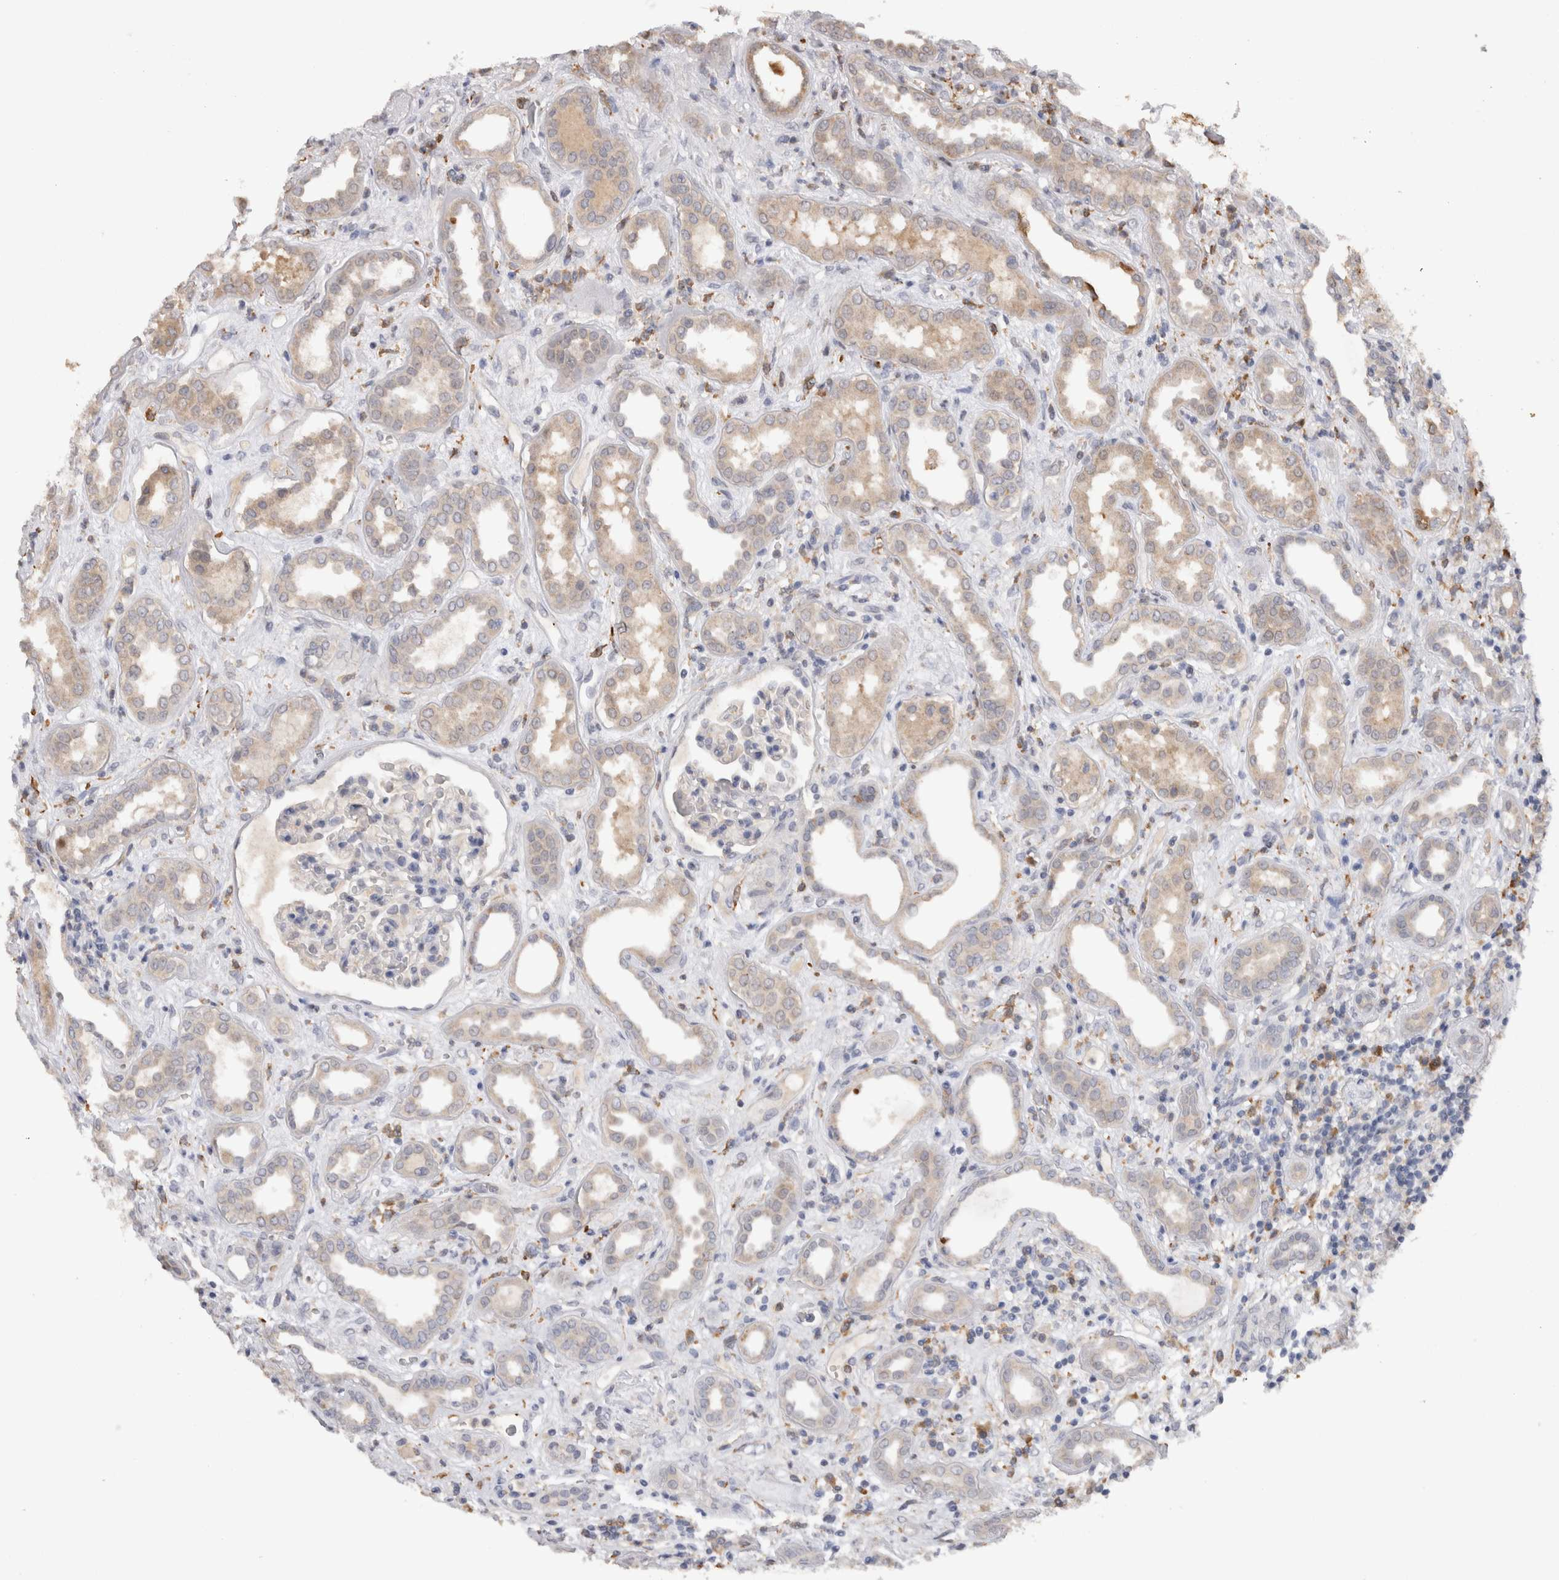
{"staining": {"intensity": "negative", "quantity": "none", "location": "none"}, "tissue": "kidney", "cell_type": "Cells in glomeruli", "image_type": "normal", "snomed": [{"axis": "morphology", "description": "Normal tissue, NOS"}, {"axis": "topography", "description": "Kidney"}], "caption": "Benign kidney was stained to show a protein in brown. There is no significant staining in cells in glomeruli. Nuclei are stained in blue.", "gene": "VSIG4", "patient": {"sex": "male", "age": 59}}